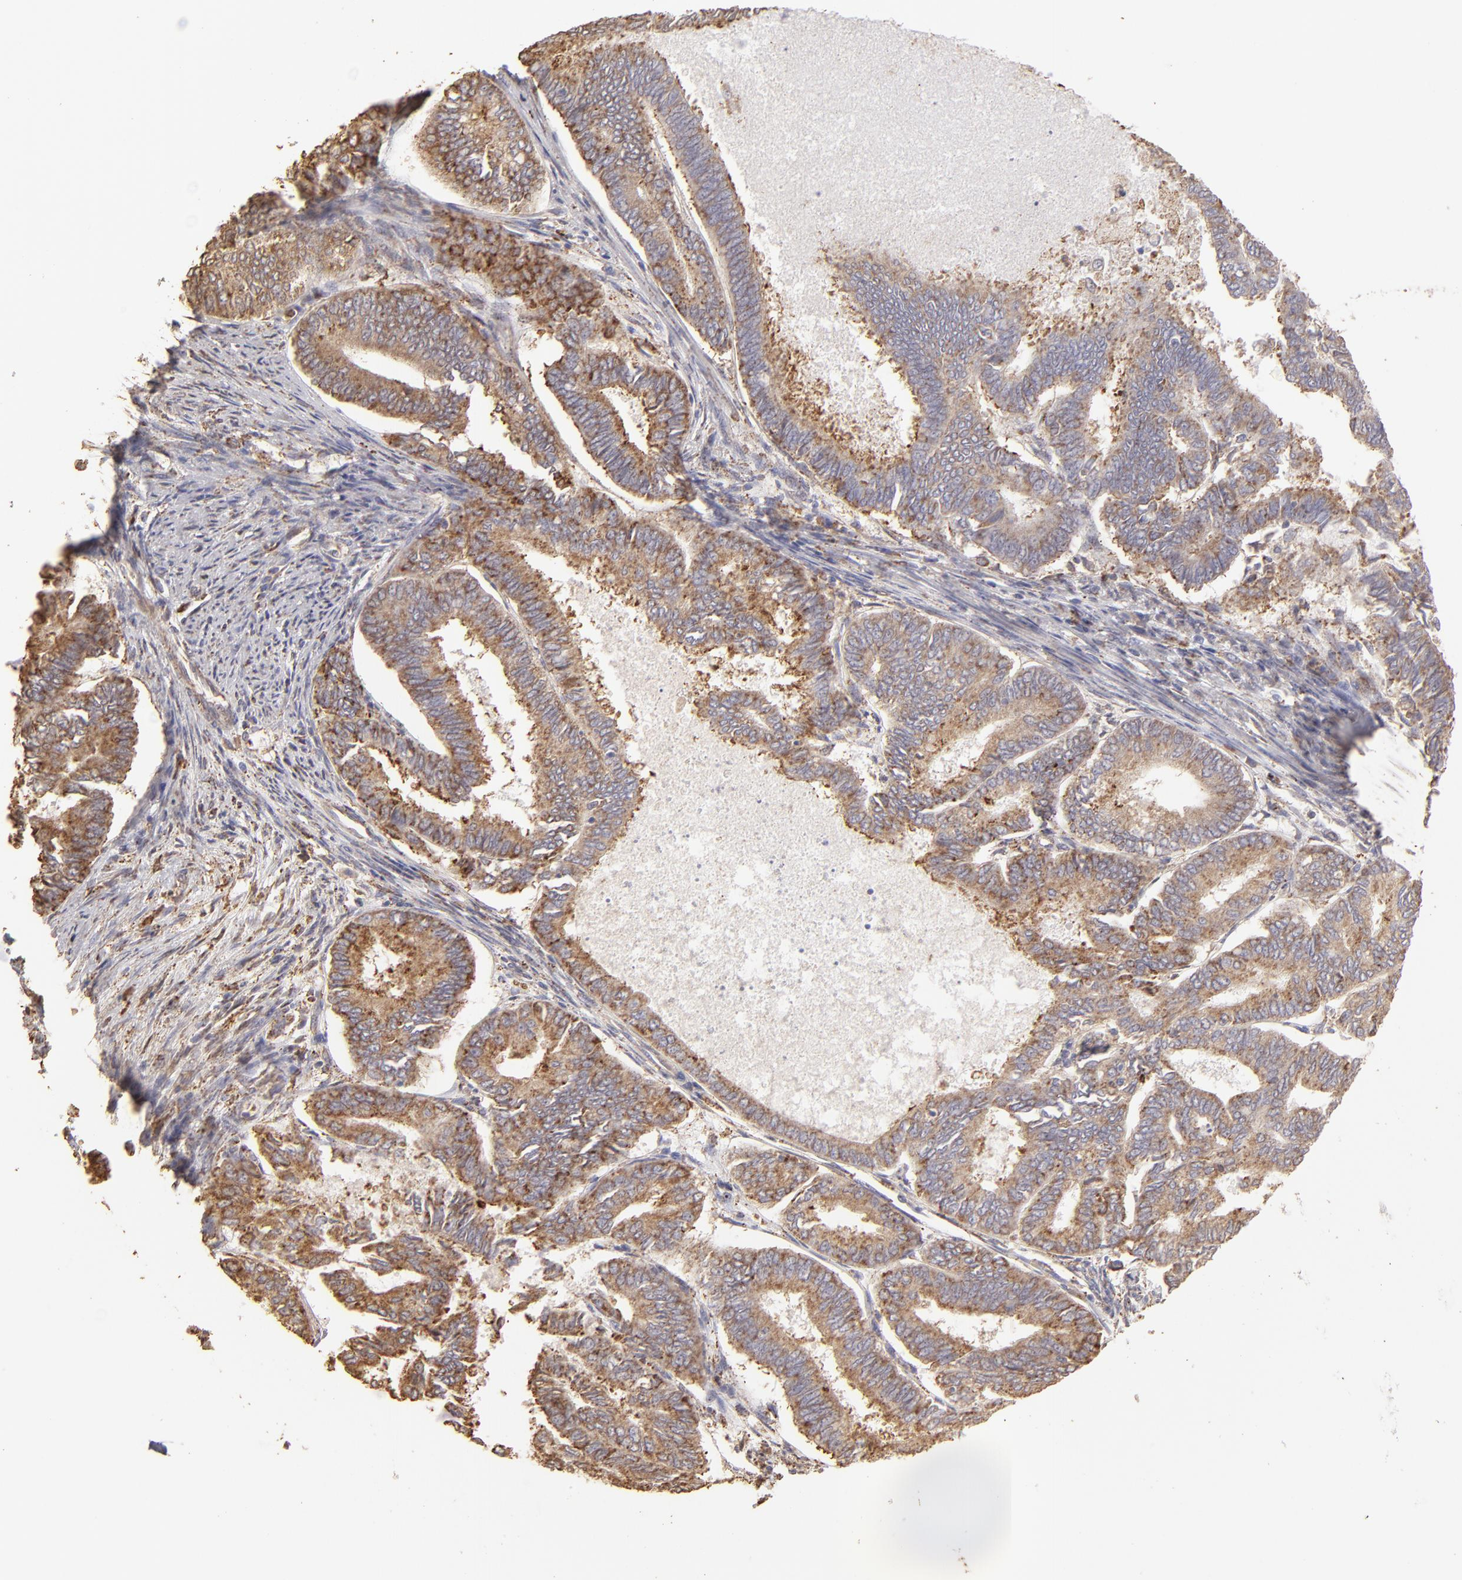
{"staining": {"intensity": "moderate", "quantity": ">75%", "location": "cytoplasmic/membranous"}, "tissue": "endometrial cancer", "cell_type": "Tumor cells", "image_type": "cancer", "snomed": [{"axis": "morphology", "description": "Adenocarcinoma, NOS"}, {"axis": "topography", "description": "Endometrium"}], "caption": "A medium amount of moderate cytoplasmic/membranous positivity is appreciated in approximately >75% of tumor cells in endometrial adenocarcinoma tissue.", "gene": "CALR", "patient": {"sex": "female", "age": 86}}